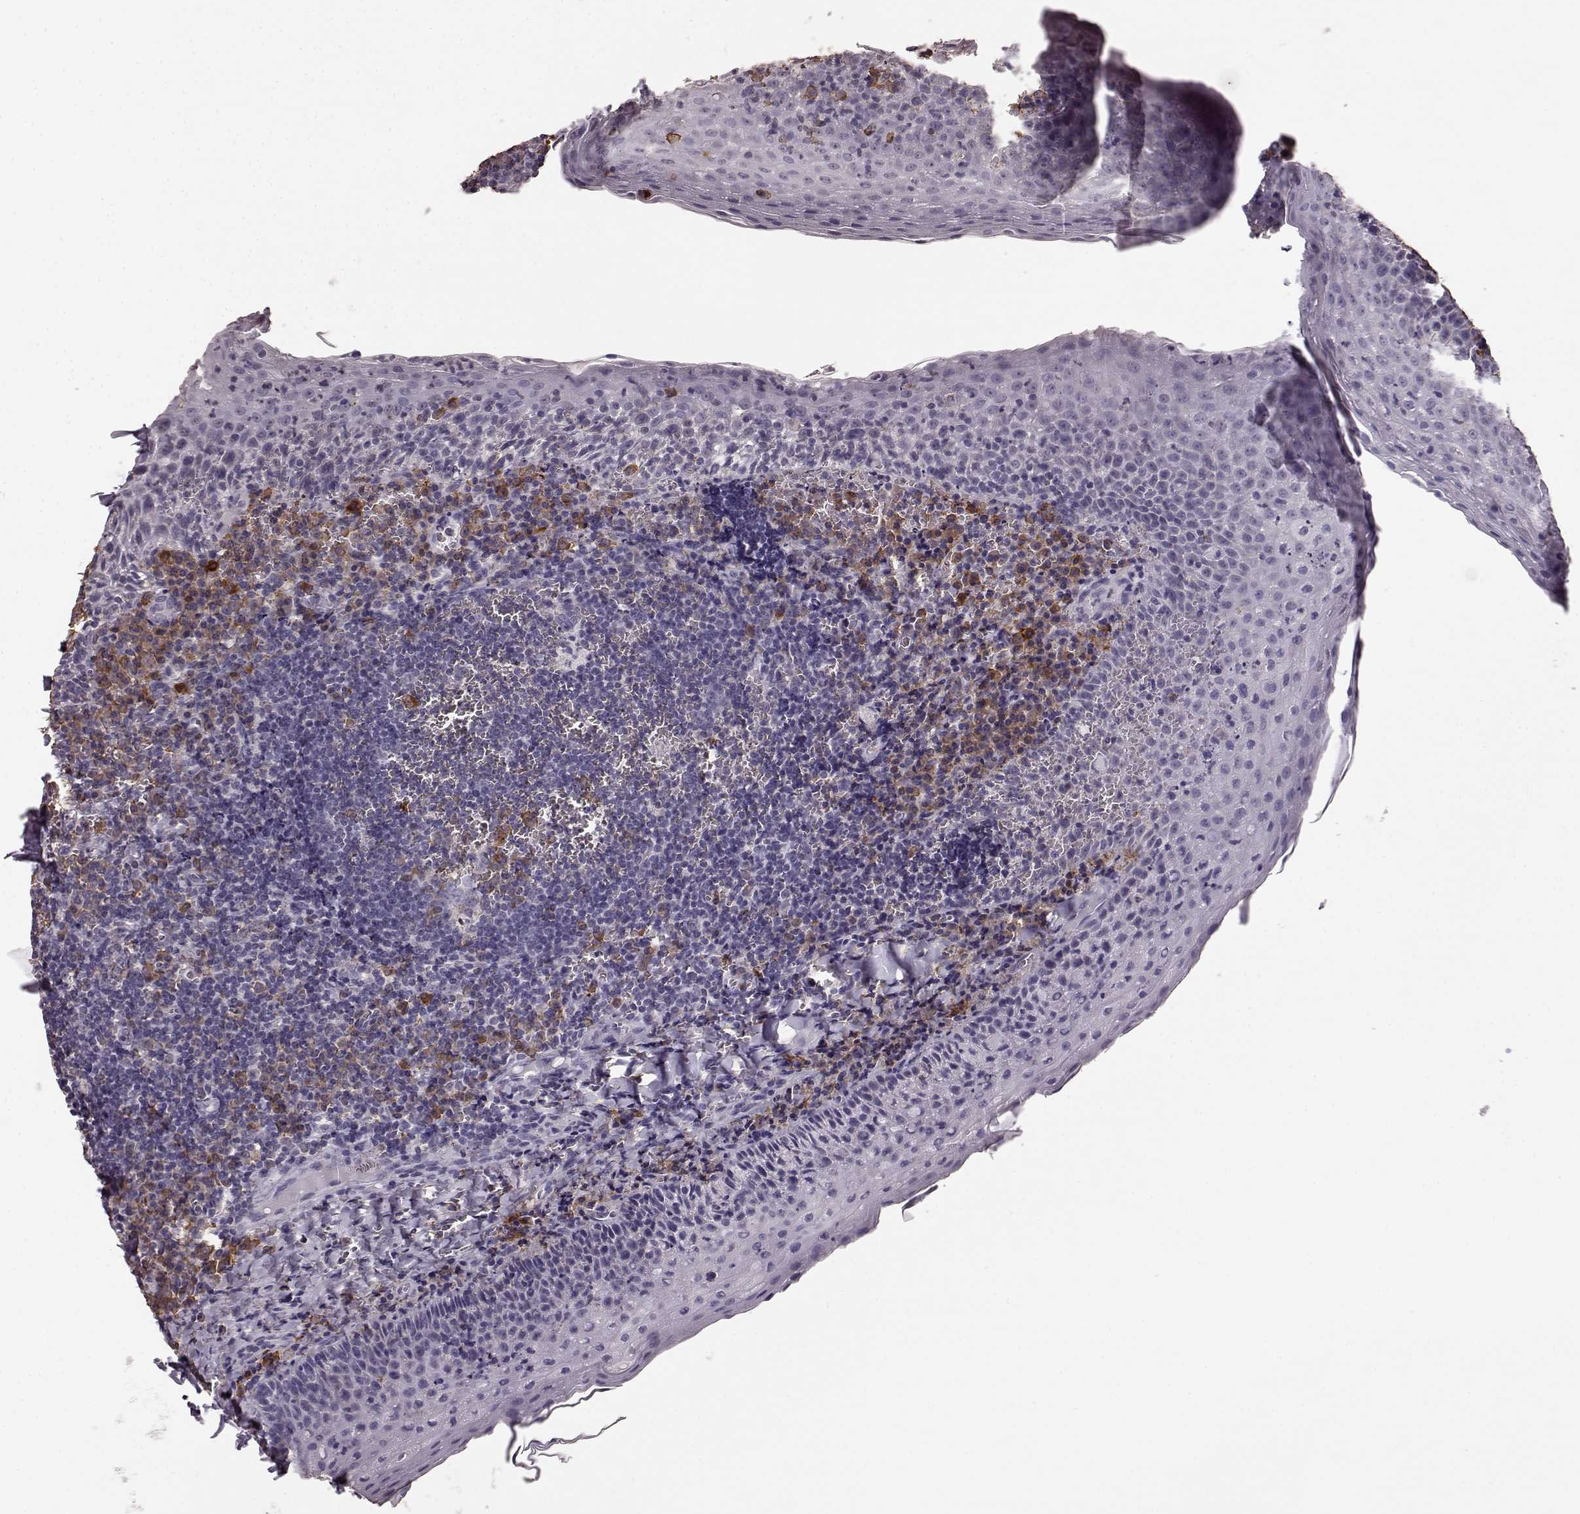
{"staining": {"intensity": "weak", "quantity": "<25%", "location": "cytoplasmic/membranous"}, "tissue": "tonsil", "cell_type": "Germinal center cells", "image_type": "normal", "snomed": [{"axis": "morphology", "description": "Normal tissue, NOS"}, {"axis": "morphology", "description": "Inflammation, NOS"}, {"axis": "topography", "description": "Tonsil"}], "caption": "Histopathology image shows no protein expression in germinal center cells of unremarkable tonsil. The staining is performed using DAB brown chromogen with nuclei counter-stained in using hematoxylin.", "gene": "GABRG3", "patient": {"sex": "female", "age": 31}}